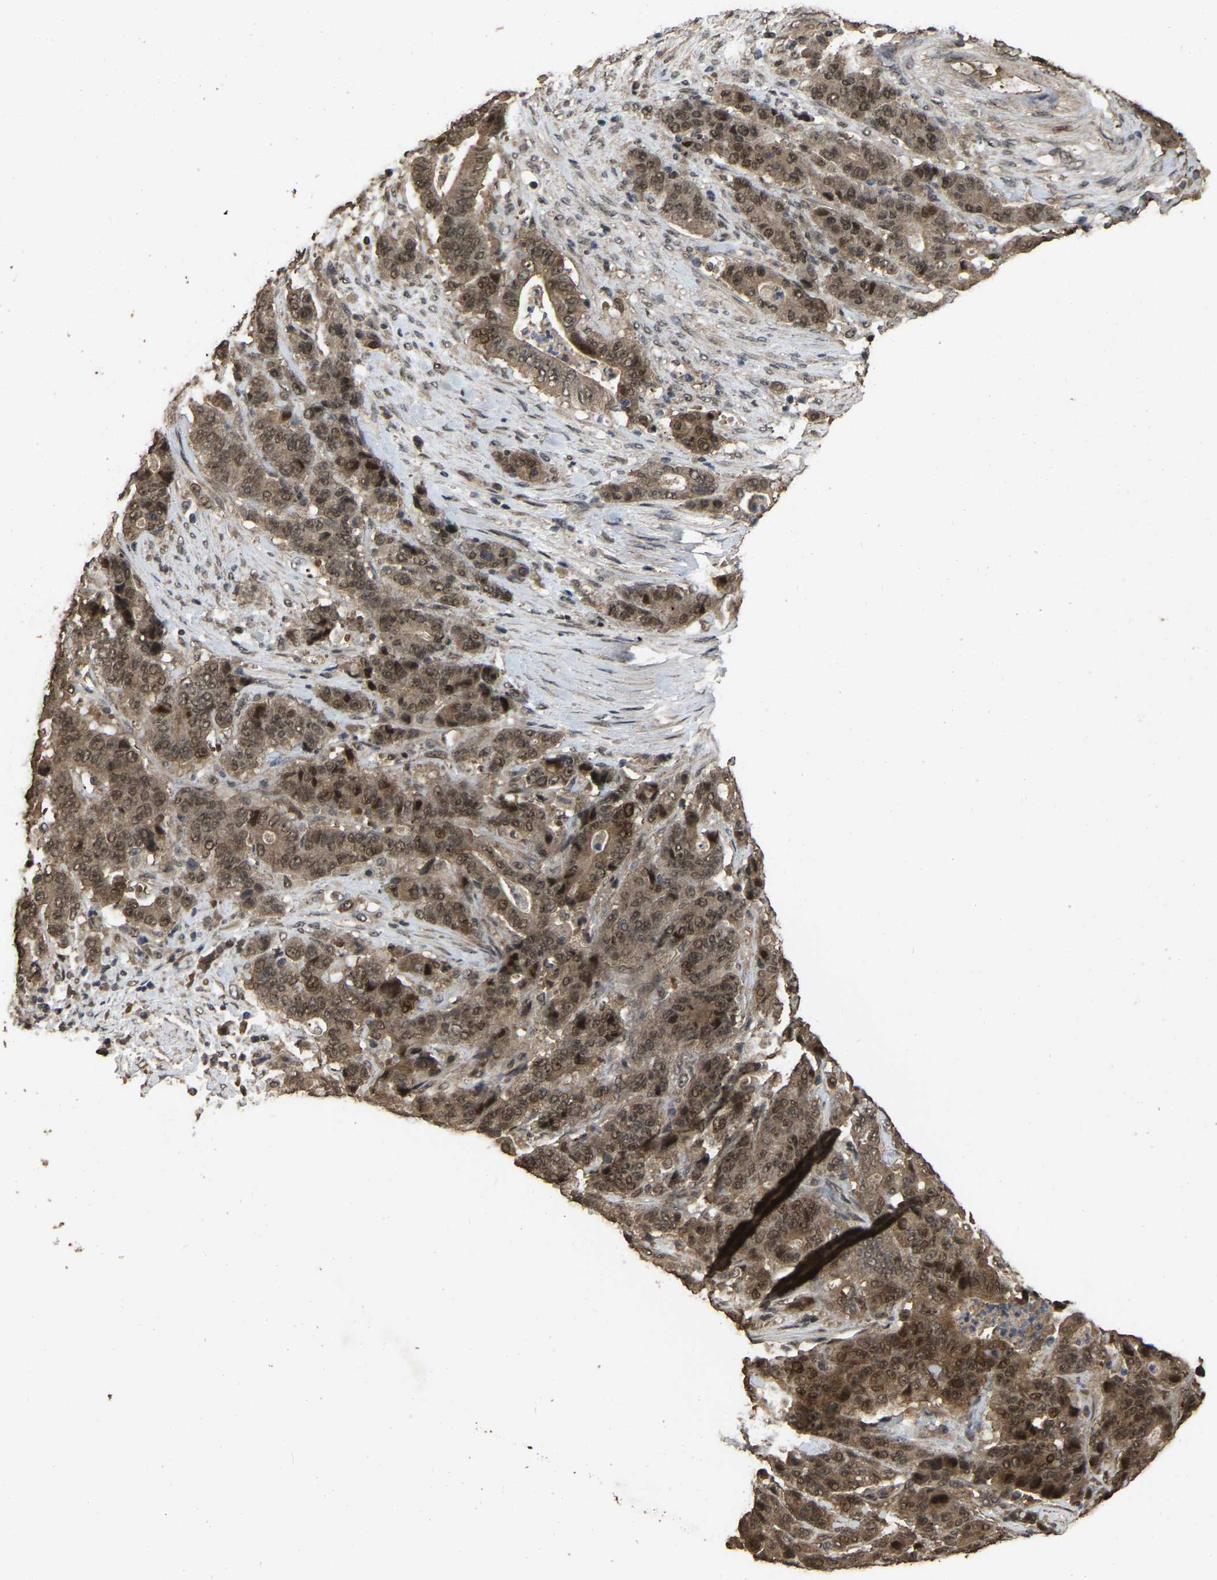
{"staining": {"intensity": "moderate", "quantity": ">75%", "location": "cytoplasmic/membranous,nuclear"}, "tissue": "stomach cancer", "cell_type": "Tumor cells", "image_type": "cancer", "snomed": [{"axis": "morphology", "description": "Adenocarcinoma, NOS"}, {"axis": "topography", "description": "Stomach"}], "caption": "Human stomach adenocarcinoma stained for a protein (brown) reveals moderate cytoplasmic/membranous and nuclear positive positivity in approximately >75% of tumor cells.", "gene": "ARHGAP23", "patient": {"sex": "female", "age": 73}}